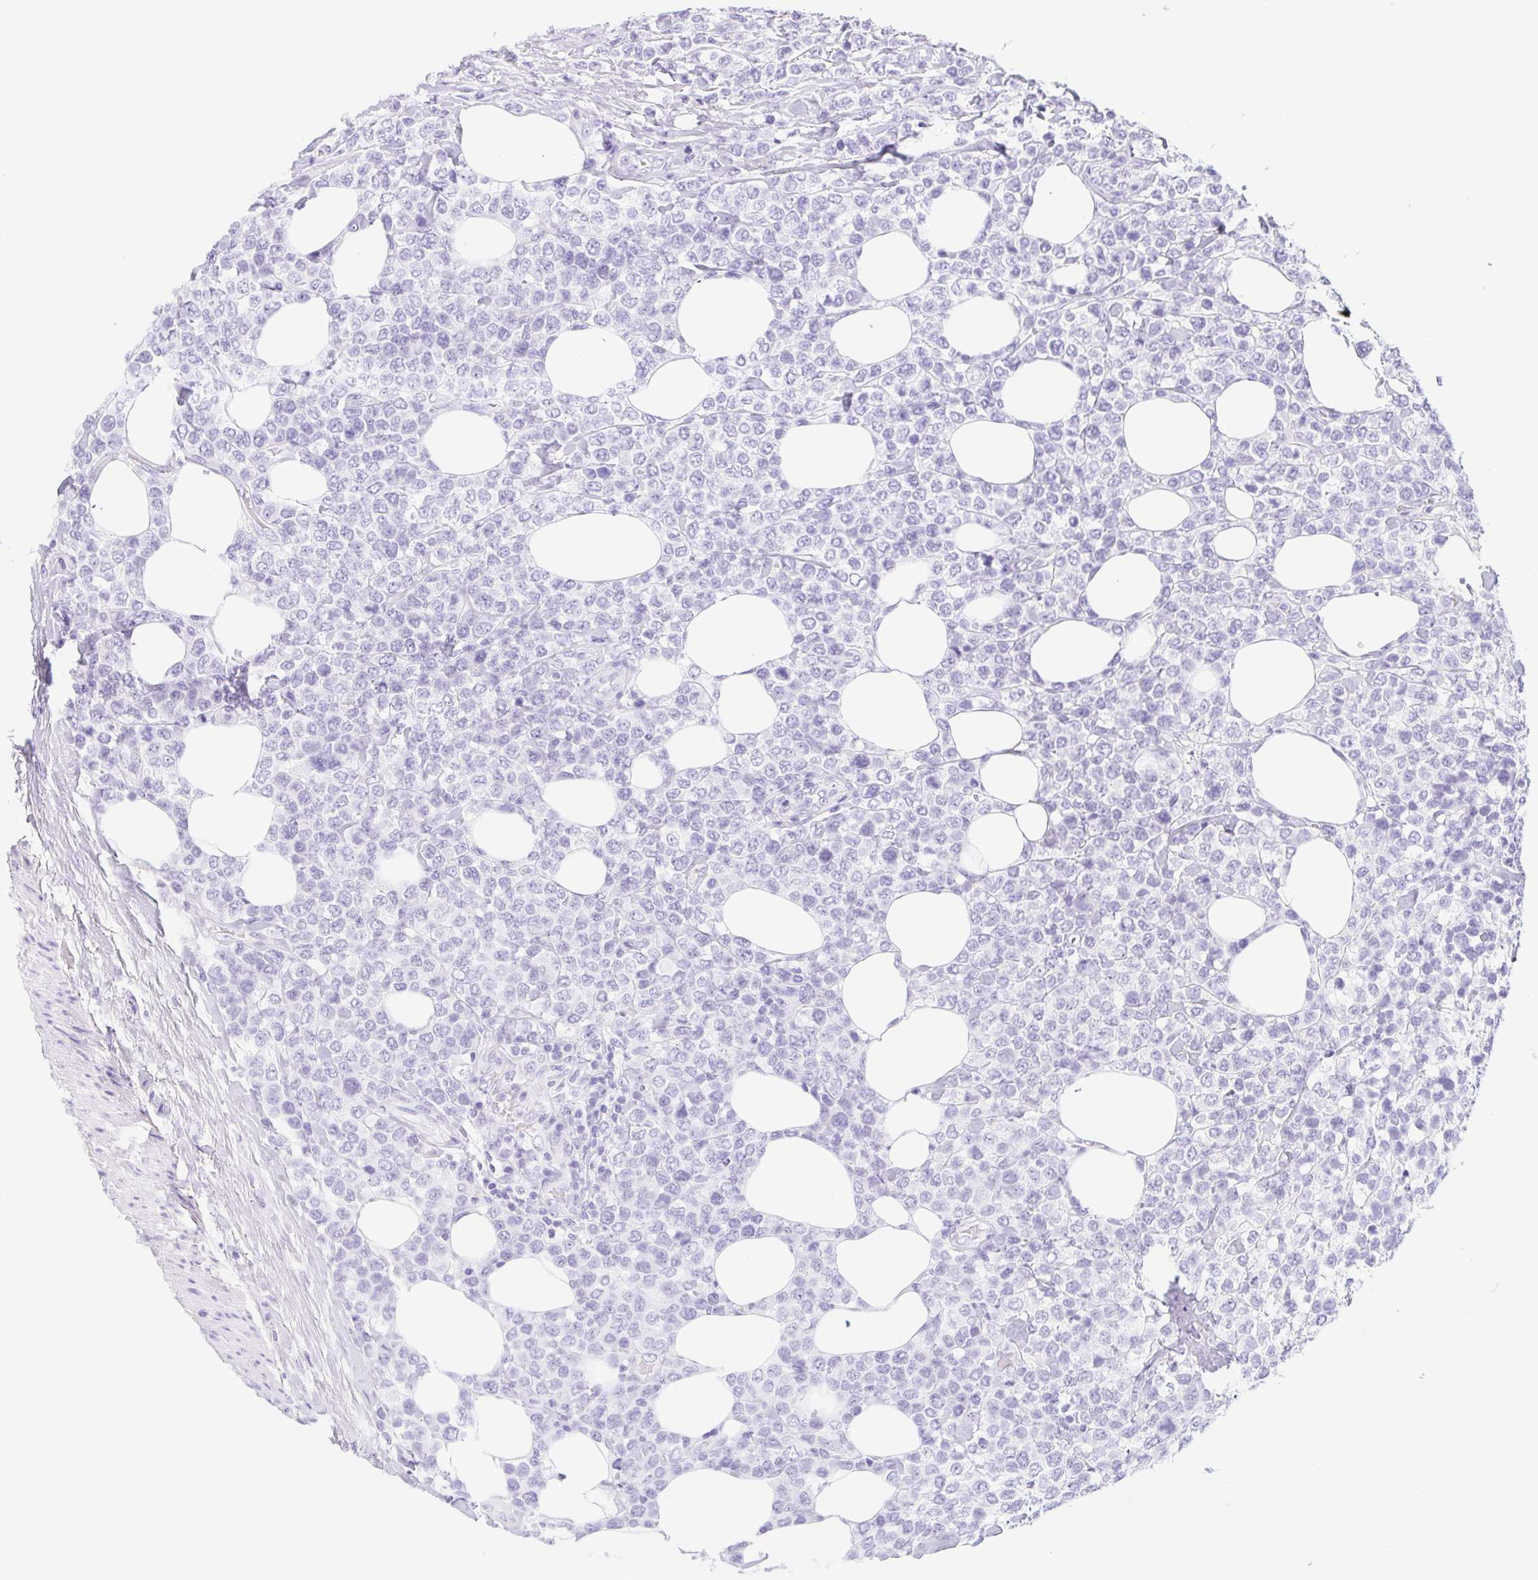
{"staining": {"intensity": "negative", "quantity": "none", "location": "none"}, "tissue": "lymphoma", "cell_type": "Tumor cells", "image_type": "cancer", "snomed": [{"axis": "morphology", "description": "Malignant lymphoma, non-Hodgkin's type, High grade"}, {"axis": "topography", "description": "Soft tissue"}], "caption": "Lymphoma was stained to show a protein in brown. There is no significant positivity in tumor cells.", "gene": "CYP21A2", "patient": {"sex": "female", "age": 56}}